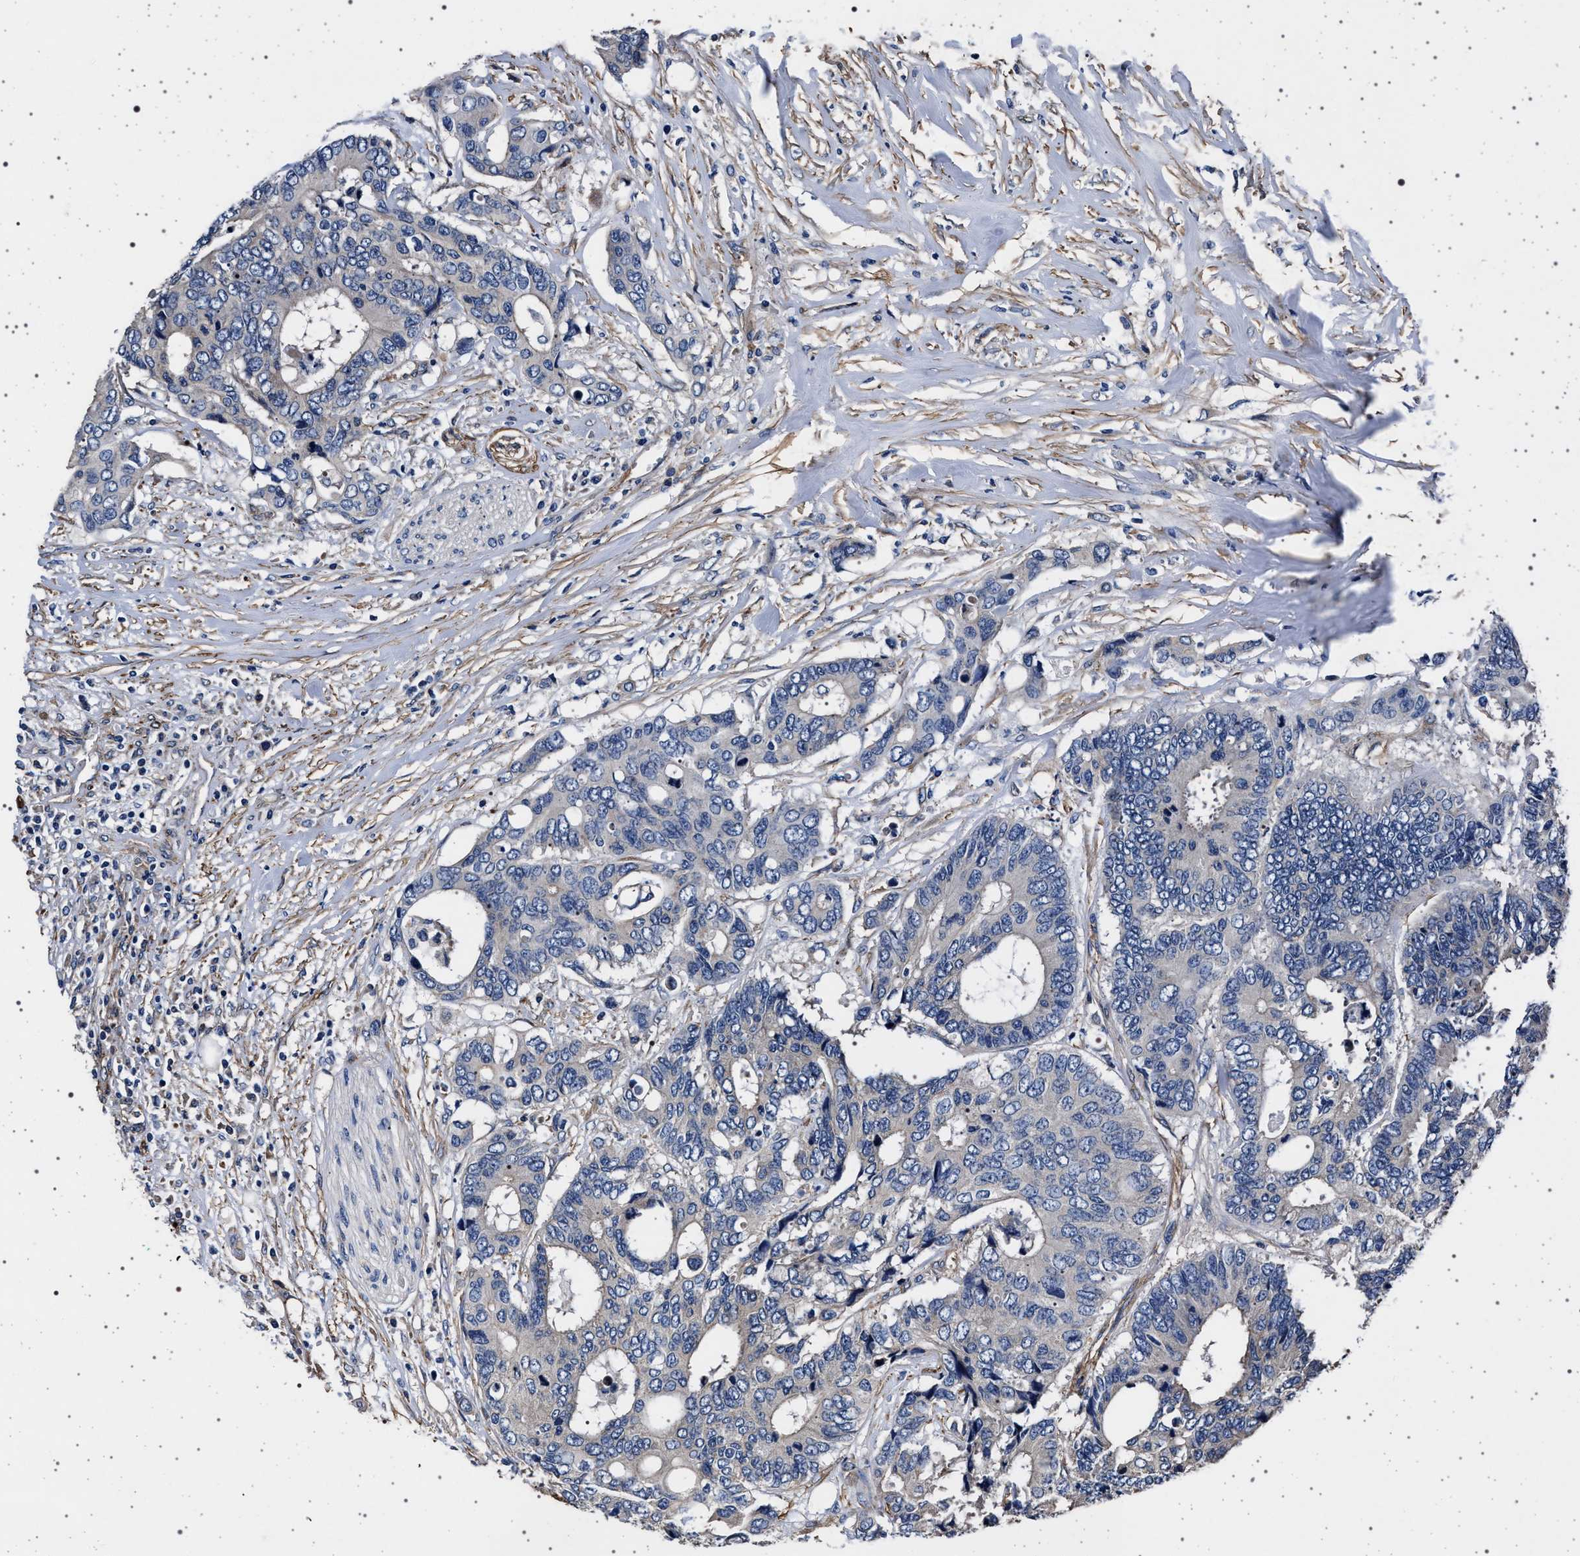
{"staining": {"intensity": "negative", "quantity": "none", "location": "none"}, "tissue": "colorectal cancer", "cell_type": "Tumor cells", "image_type": "cancer", "snomed": [{"axis": "morphology", "description": "Adenocarcinoma, NOS"}, {"axis": "topography", "description": "Rectum"}], "caption": "A micrograph of human adenocarcinoma (colorectal) is negative for staining in tumor cells.", "gene": "KCNK6", "patient": {"sex": "male", "age": 55}}